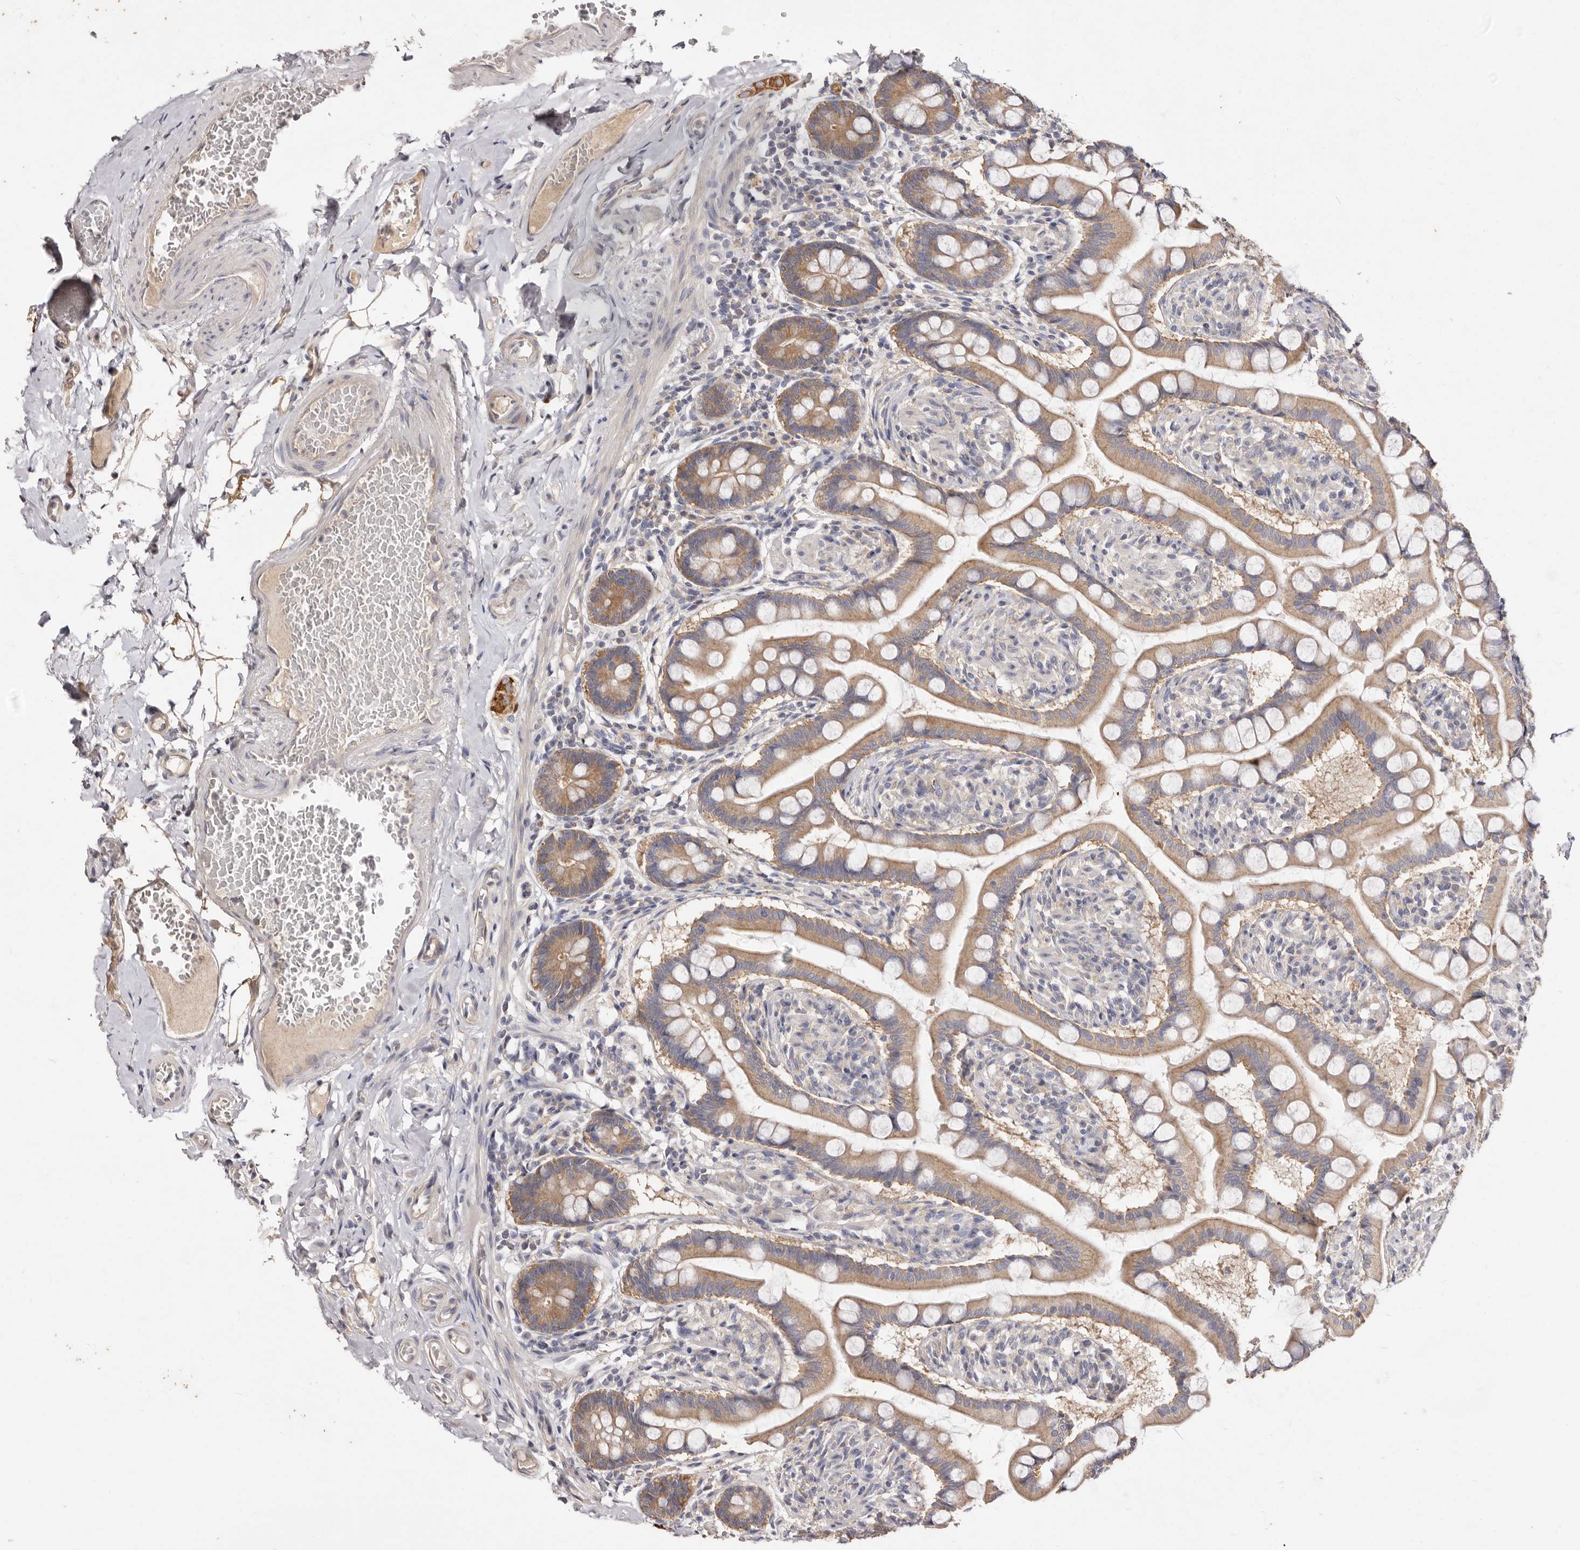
{"staining": {"intensity": "moderate", "quantity": ">75%", "location": "cytoplasmic/membranous"}, "tissue": "small intestine", "cell_type": "Glandular cells", "image_type": "normal", "snomed": [{"axis": "morphology", "description": "Normal tissue, NOS"}, {"axis": "topography", "description": "Small intestine"}], "caption": "Immunohistochemistry image of normal small intestine stained for a protein (brown), which displays medium levels of moderate cytoplasmic/membranous positivity in about >75% of glandular cells.", "gene": "FAM167B", "patient": {"sex": "male", "age": 41}}